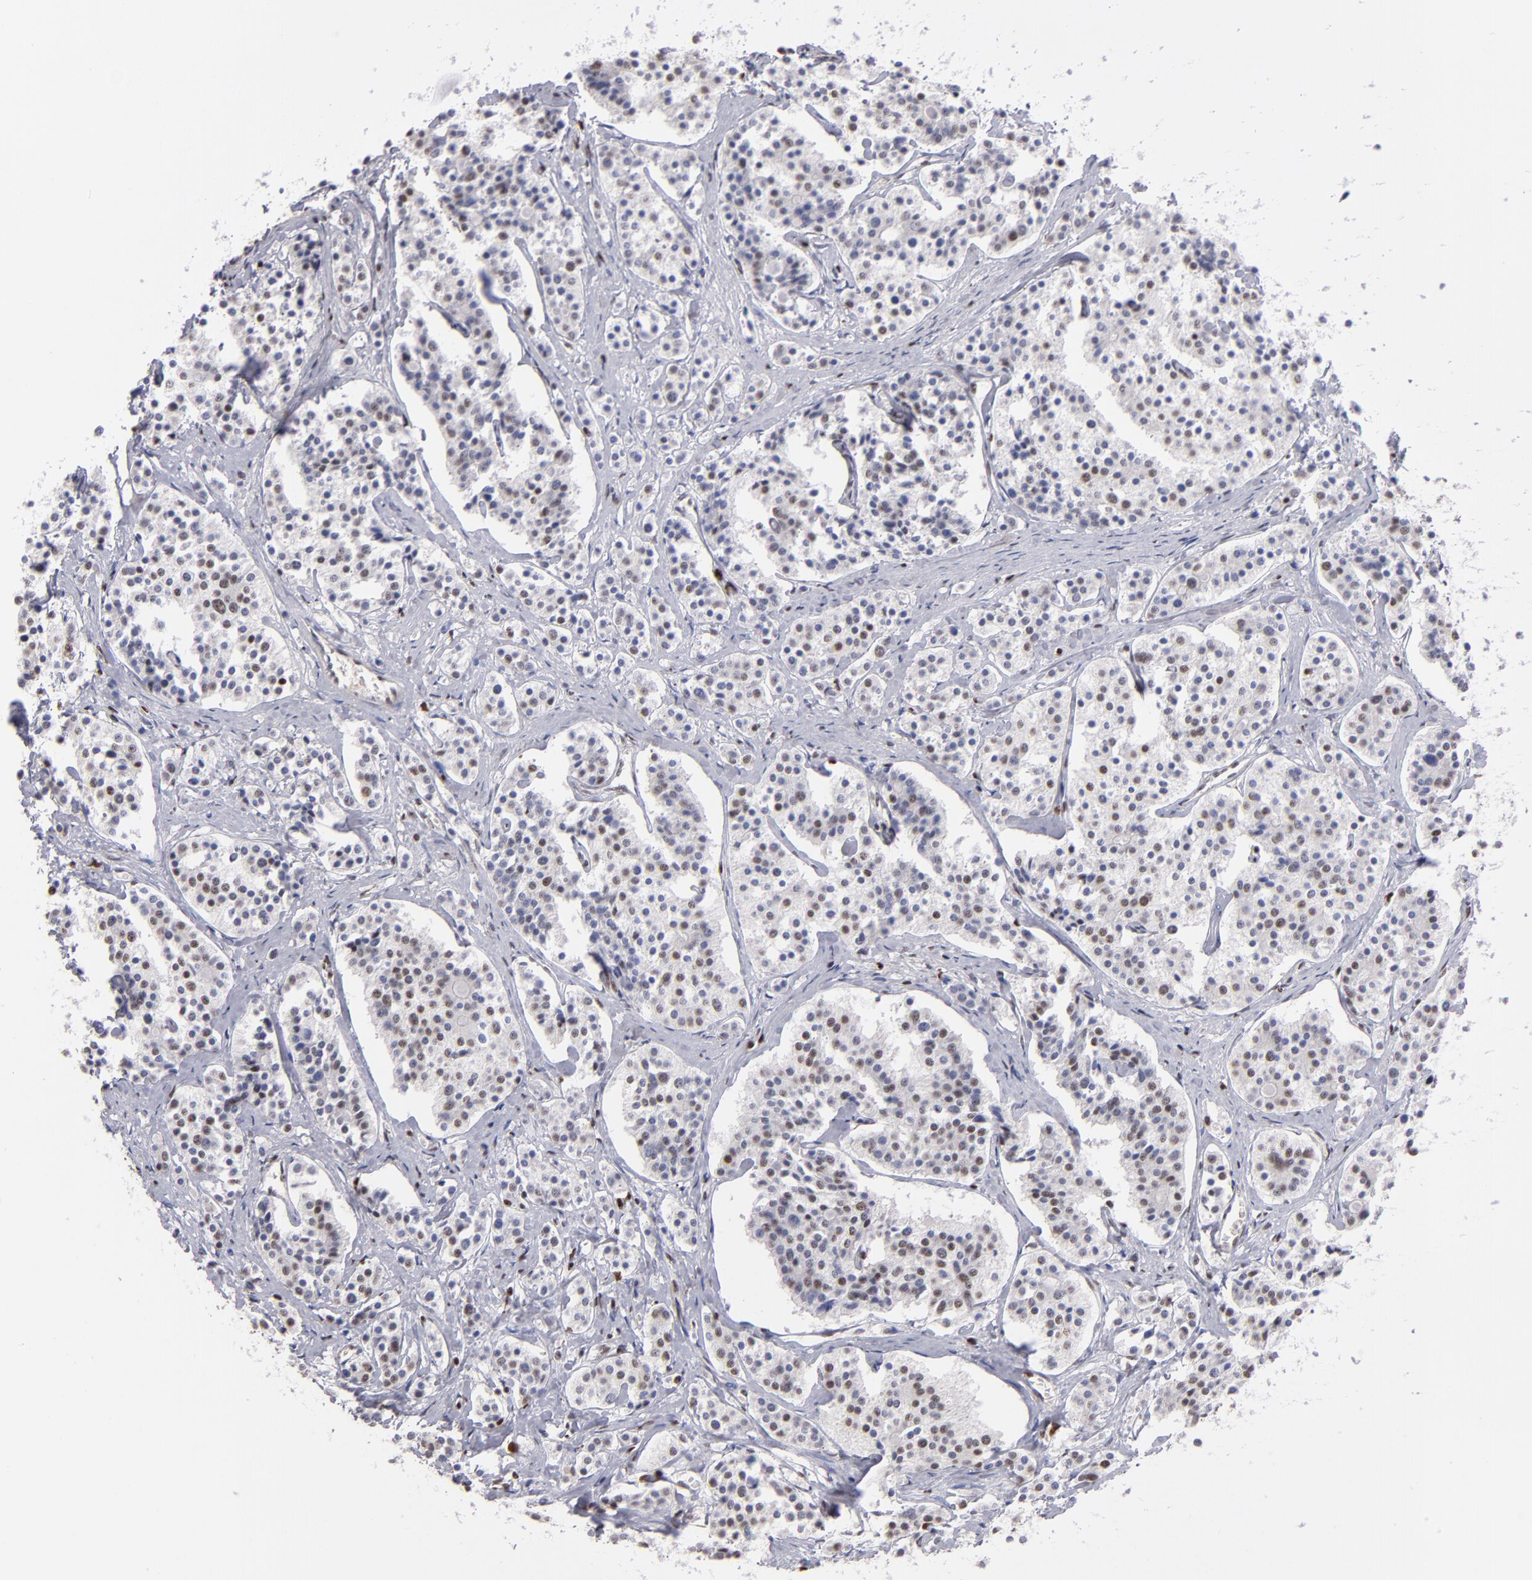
{"staining": {"intensity": "moderate", "quantity": "25%-75%", "location": "nuclear"}, "tissue": "carcinoid", "cell_type": "Tumor cells", "image_type": "cancer", "snomed": [{"axis": "morphology", "description": "Carcinoid, malignant, NOS"}, {"axis": "topography", "description": "Small intestine"}], "caption": "High-power microscopy captured an immunohistochemistry (IHC) photomicrograph of carcinoid (malignant), revealing moderate nuclear expression in about 25%-75% of tumor cells.", "gene": "POLA1", "patient": {"sex": "male", "age": 63}}